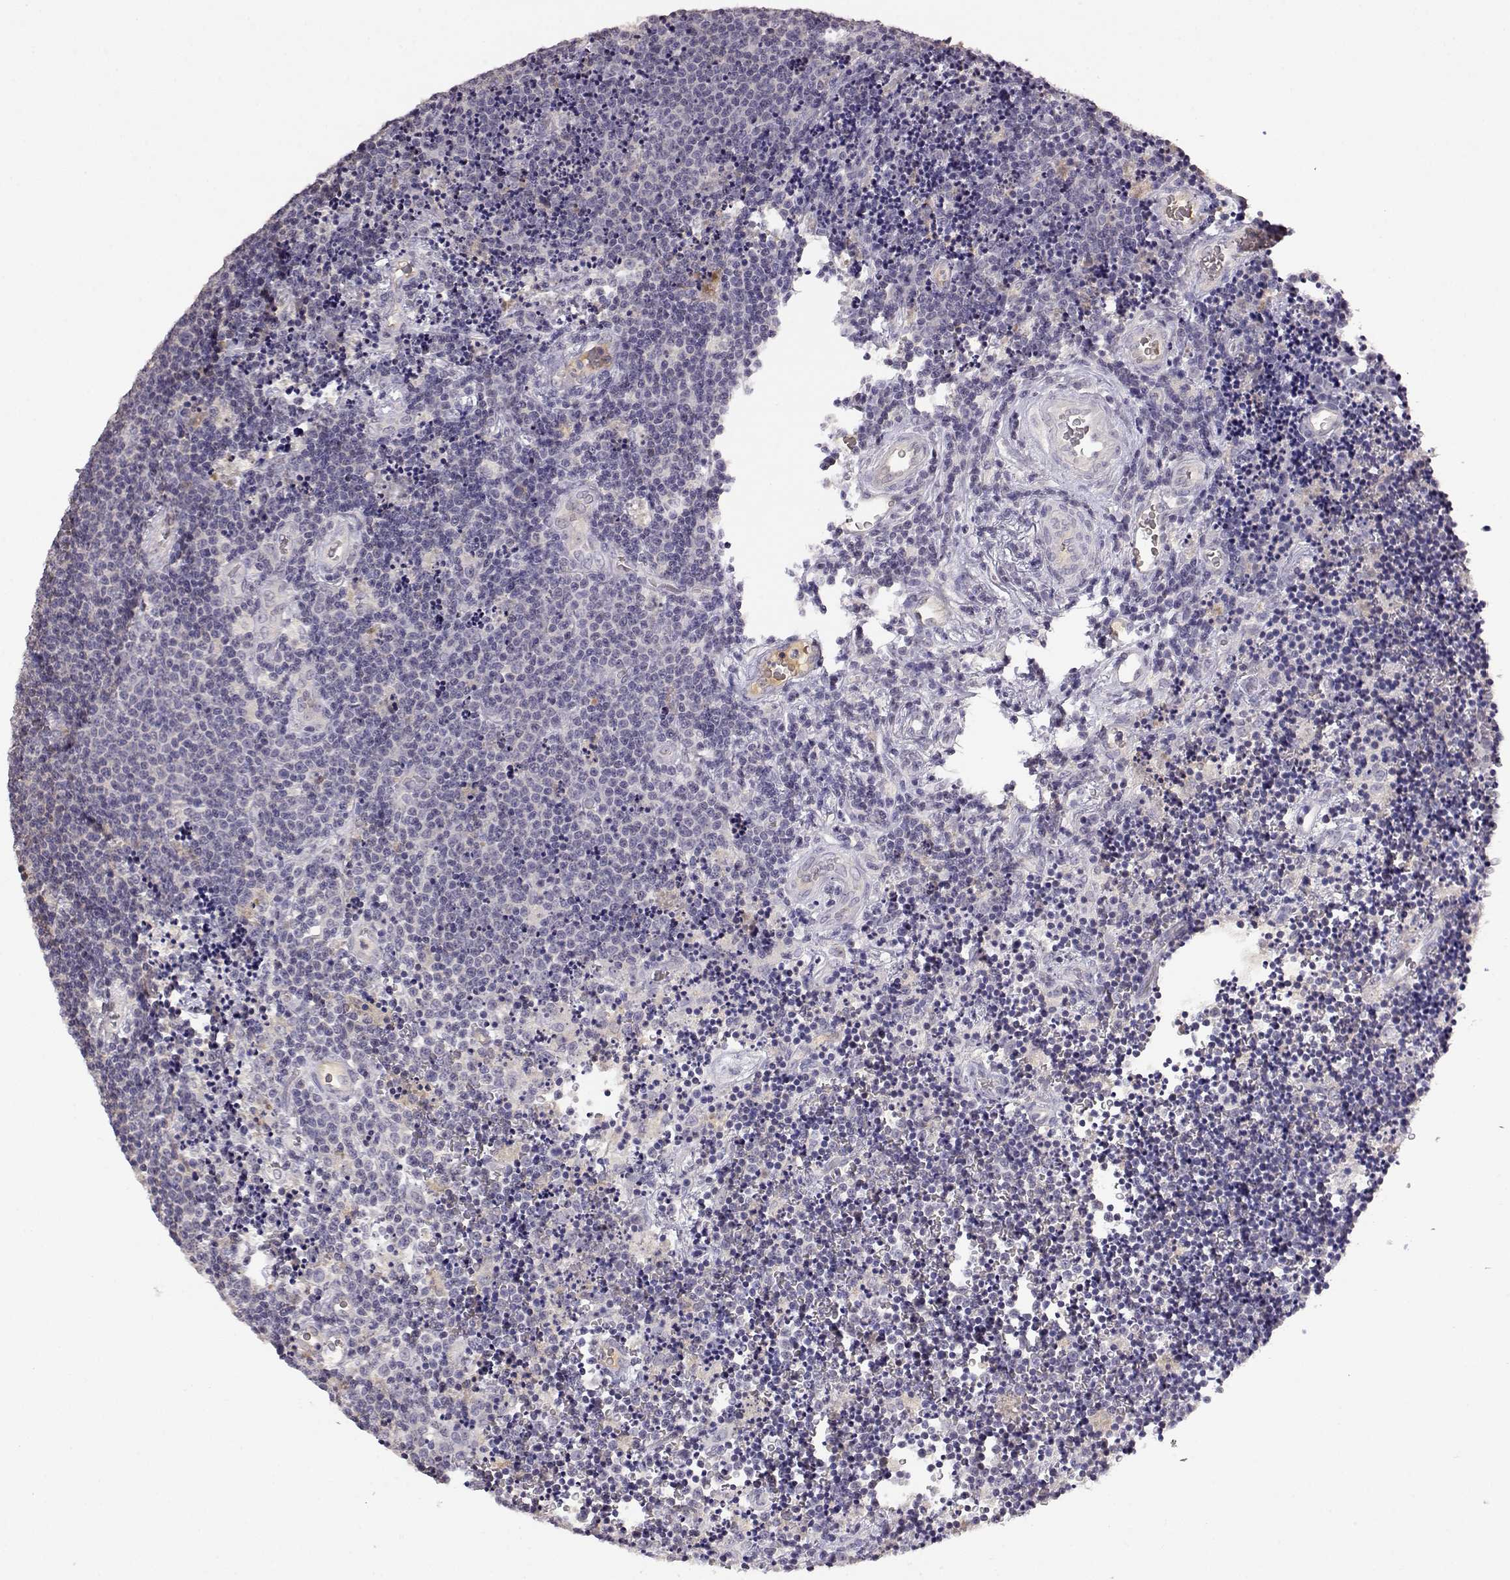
{"staining": {"intensity": "negative", "quantity": "none", "location": "none"}, "tissue": "lymphoma", "cell_type": "Tumor cells", "image_type": "cancer", "snomed": [{"axis": "morphology", "description": "Malignant lymphoma, non-Hodgkin's type, Low grade"}, {"axis": "topography", "description": "Brain"}], "caption": "This is a image of immunohistochemistry (IHC) staining of lymphoma, which shows no positivity in tumor cells. (Brightfield microscopy of DAB immunohistochemistry at high magnification).", "gene": "TACR1", "patient": {"sex": "female", "age": 66}}